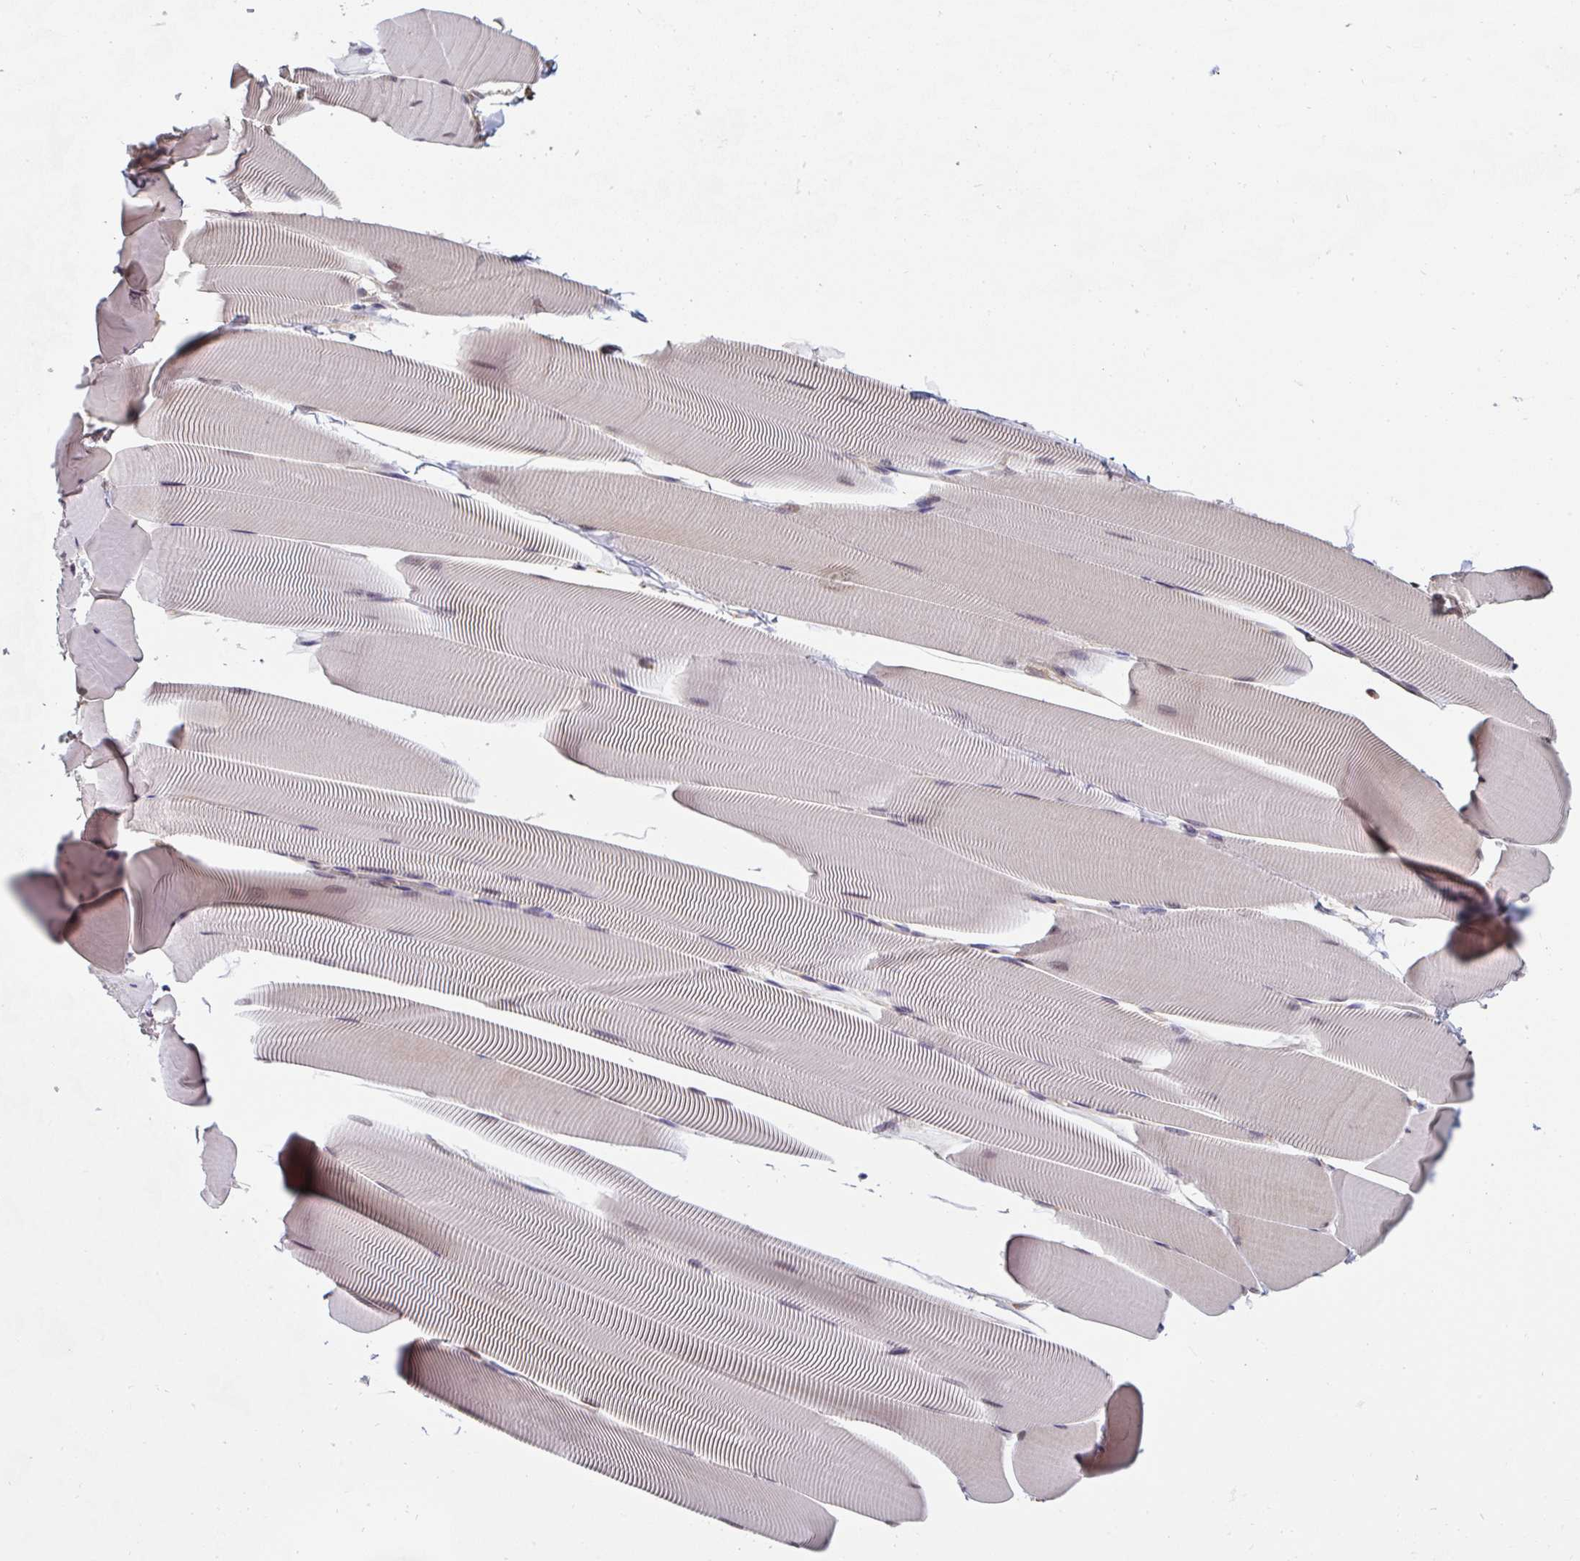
{"staining": {"intensity": "weak", "quantity": "25%-75%", "location": "cytoplasmic/membranous"}, "tissue": "skeletal muscle", "cell_type": "Myocytes", "image_type": "normal", "snomed": [{"axis": "morphology", "description": "Normal tissue, NOS"}, {"axis": "topography", "description": "Skeletal muscle"}], "caption": "Skeletal muscle stained with immunohistochemistry (IHC) demonstrates weak cytoplasmic/membranous positivity in approximately 25%-75% of myocytes.", "gene": "ST13", "patient": {"sex": "male", "age": 25}}